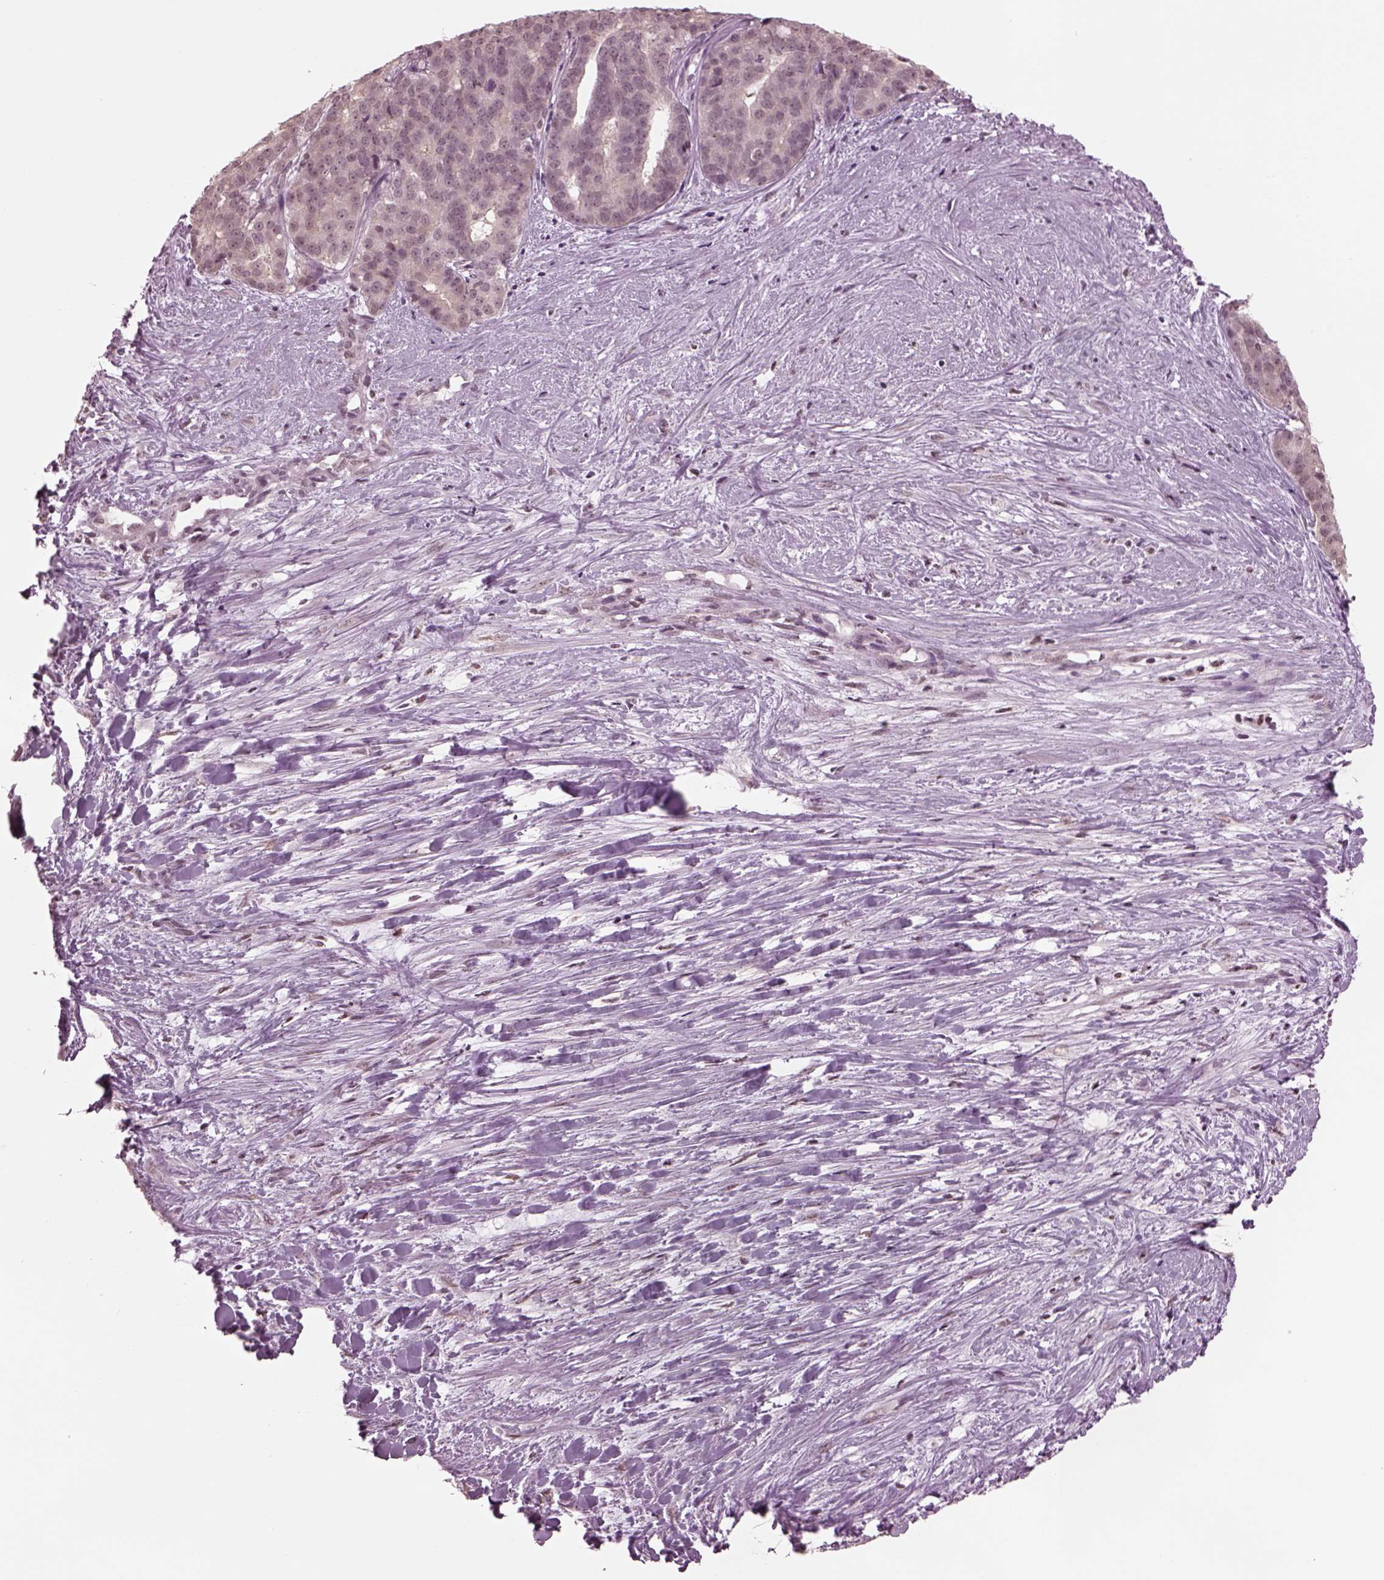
{"staining": {"intensity": "weak", "quantity": "25%-75%", "location": "cytoplasmic/membranous"}, "tissue": "liver cancer", "cell_type": "Tumor cells", "image_type": "cancer", "snomed": [{"axis": "morphology", "description": "Cholangiocarcinoma"}, {"axis": "topography", "description": "Liver"}], "caption": "Liver cancer stained with a protein marker reveals weak staining in tumor cells.", "gene": "RUVBL2", "patient": {"sex": "female", "age": 47}}